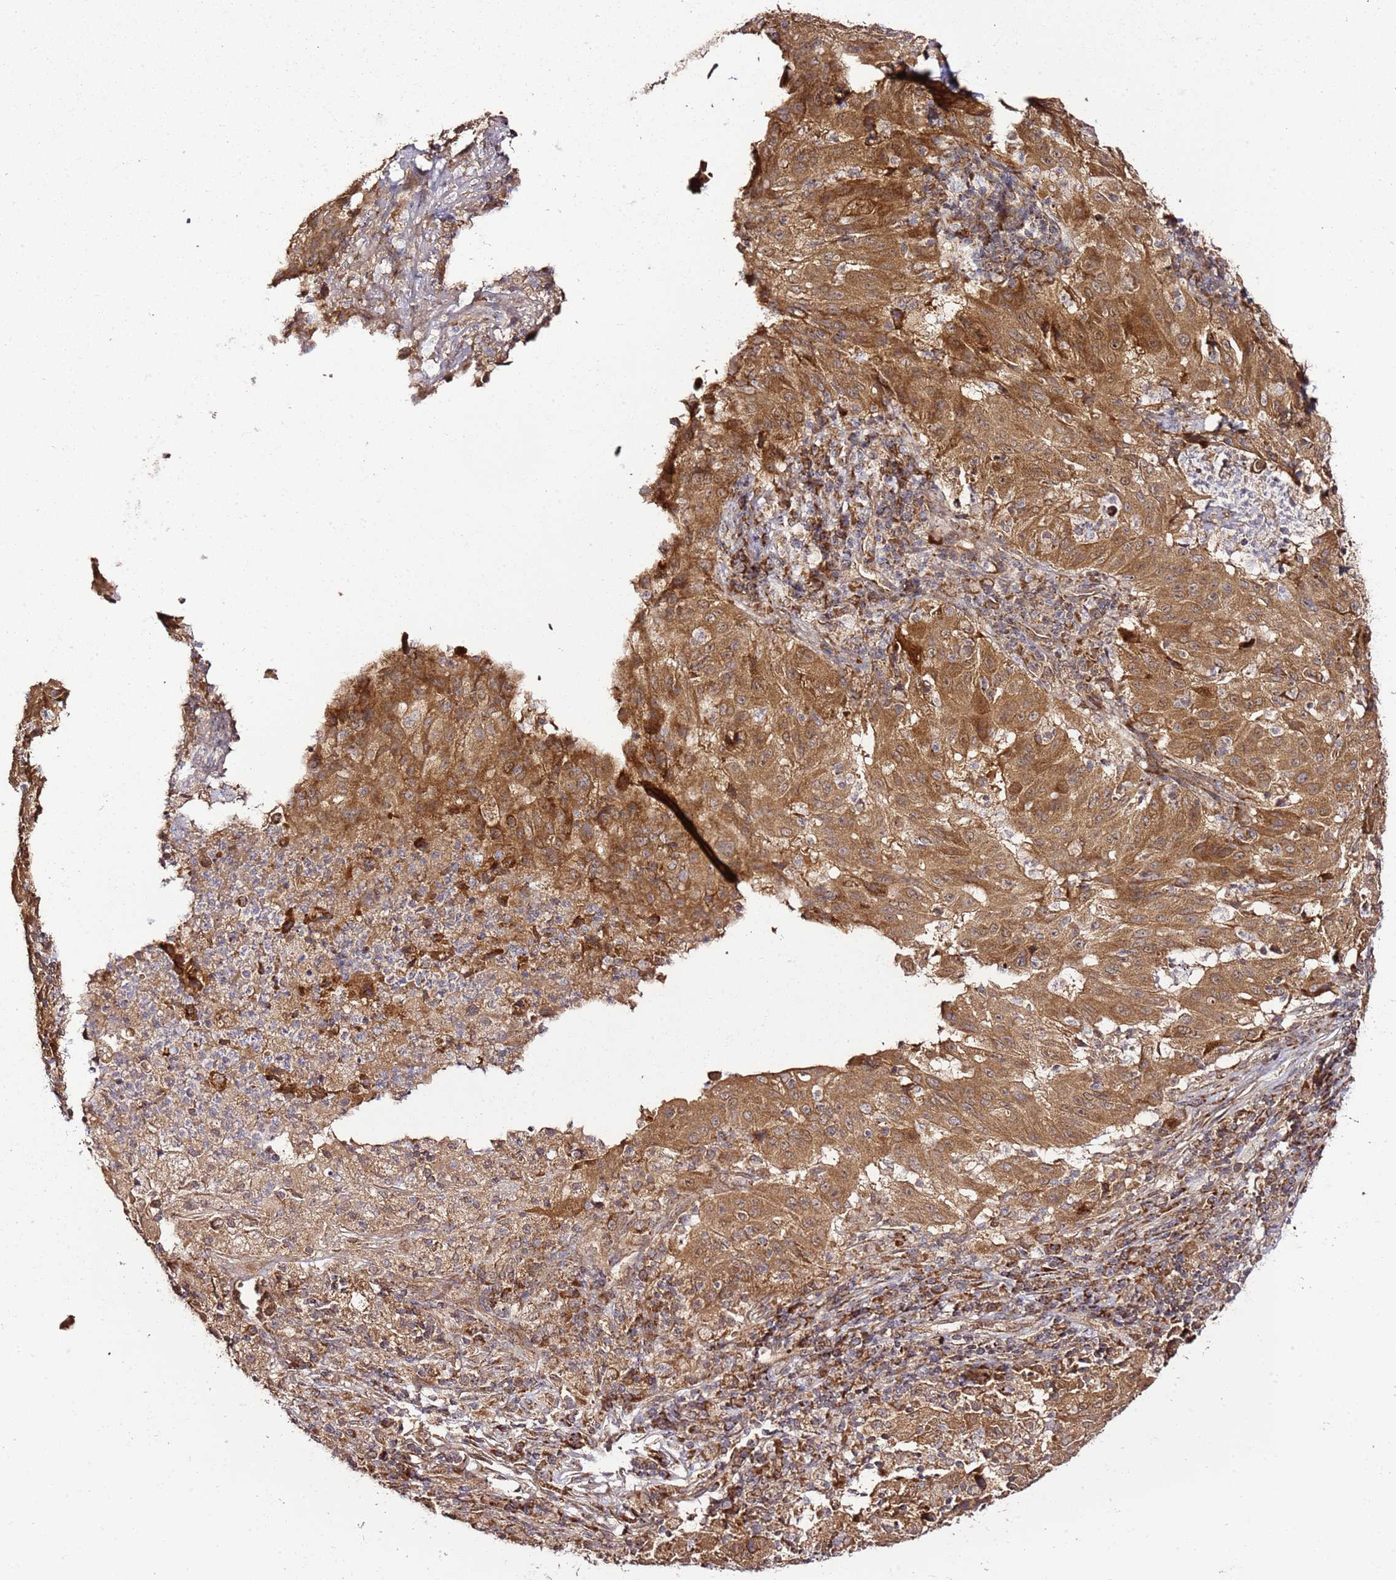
{"staining": {"intensity": "strong", "quantity": ">75%", "location": "cytoplasmic/membranous"}, "tissue": "pancreatic cancer", "cell_type": "Tumor cells", "image_type": "cancer", "snomed": [{"axis": "morphology", "description": "Adenocarcinoma, NOS"}, {"axis": "topography", "description": "Pancreas"}], "caption": "Pancreatic cancer (adenocarcinoma) tissue reveals strong cytoplasmic/membranous positivity in approximately >75% of tumor cells, visualized by immunohistochemistry. (DAB = brown stain, brightfield microscopy at high magnification).", "gene": "TM2D2", "patient": {"sex": "male", "age": 63}}